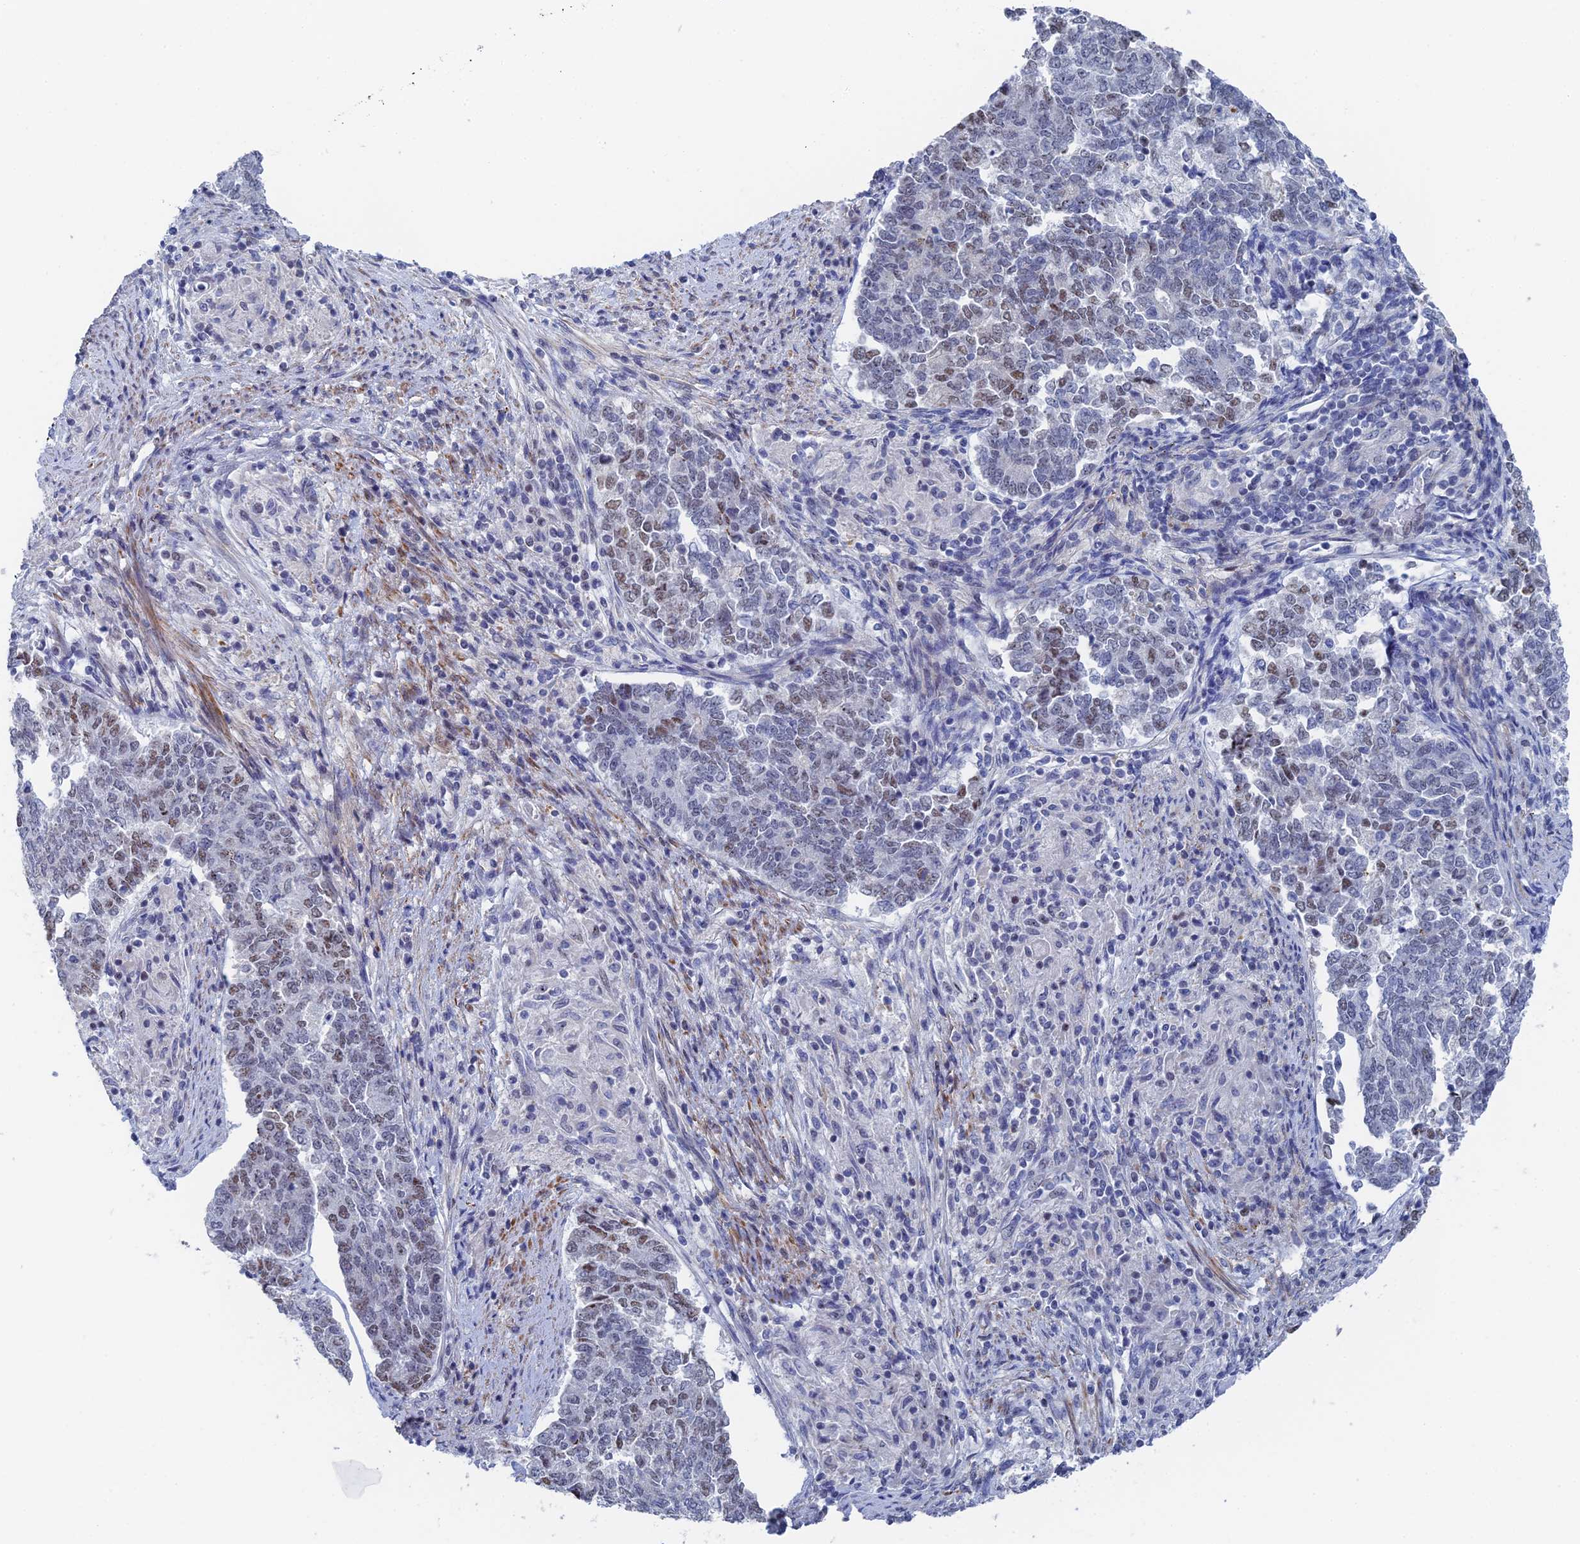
{"staining": {"intensity": "moderate", "quantity": "<25%", "location": "nuclear"}, "tissue": "endometrial cancer", "cell_type": "Tumor cells", "image_type": "cancer", "snomed": [{"axis": "morphology", "description": "Adenocarcinoma, NOS"}, {"axis": "topography", "description": "Endometrium"}], "caption": "A brown stain labels moderate nuclear positivity of a protein in endometrial adenocarcinoma tumor cells. The staining was performed using DAB to visualize the protein expression in brown, while the nuclei were stained in blue with hematoxylin (Magnification: 20x).", "gene": "GMNC", "patient": {"sex": "female", "age": 80}}